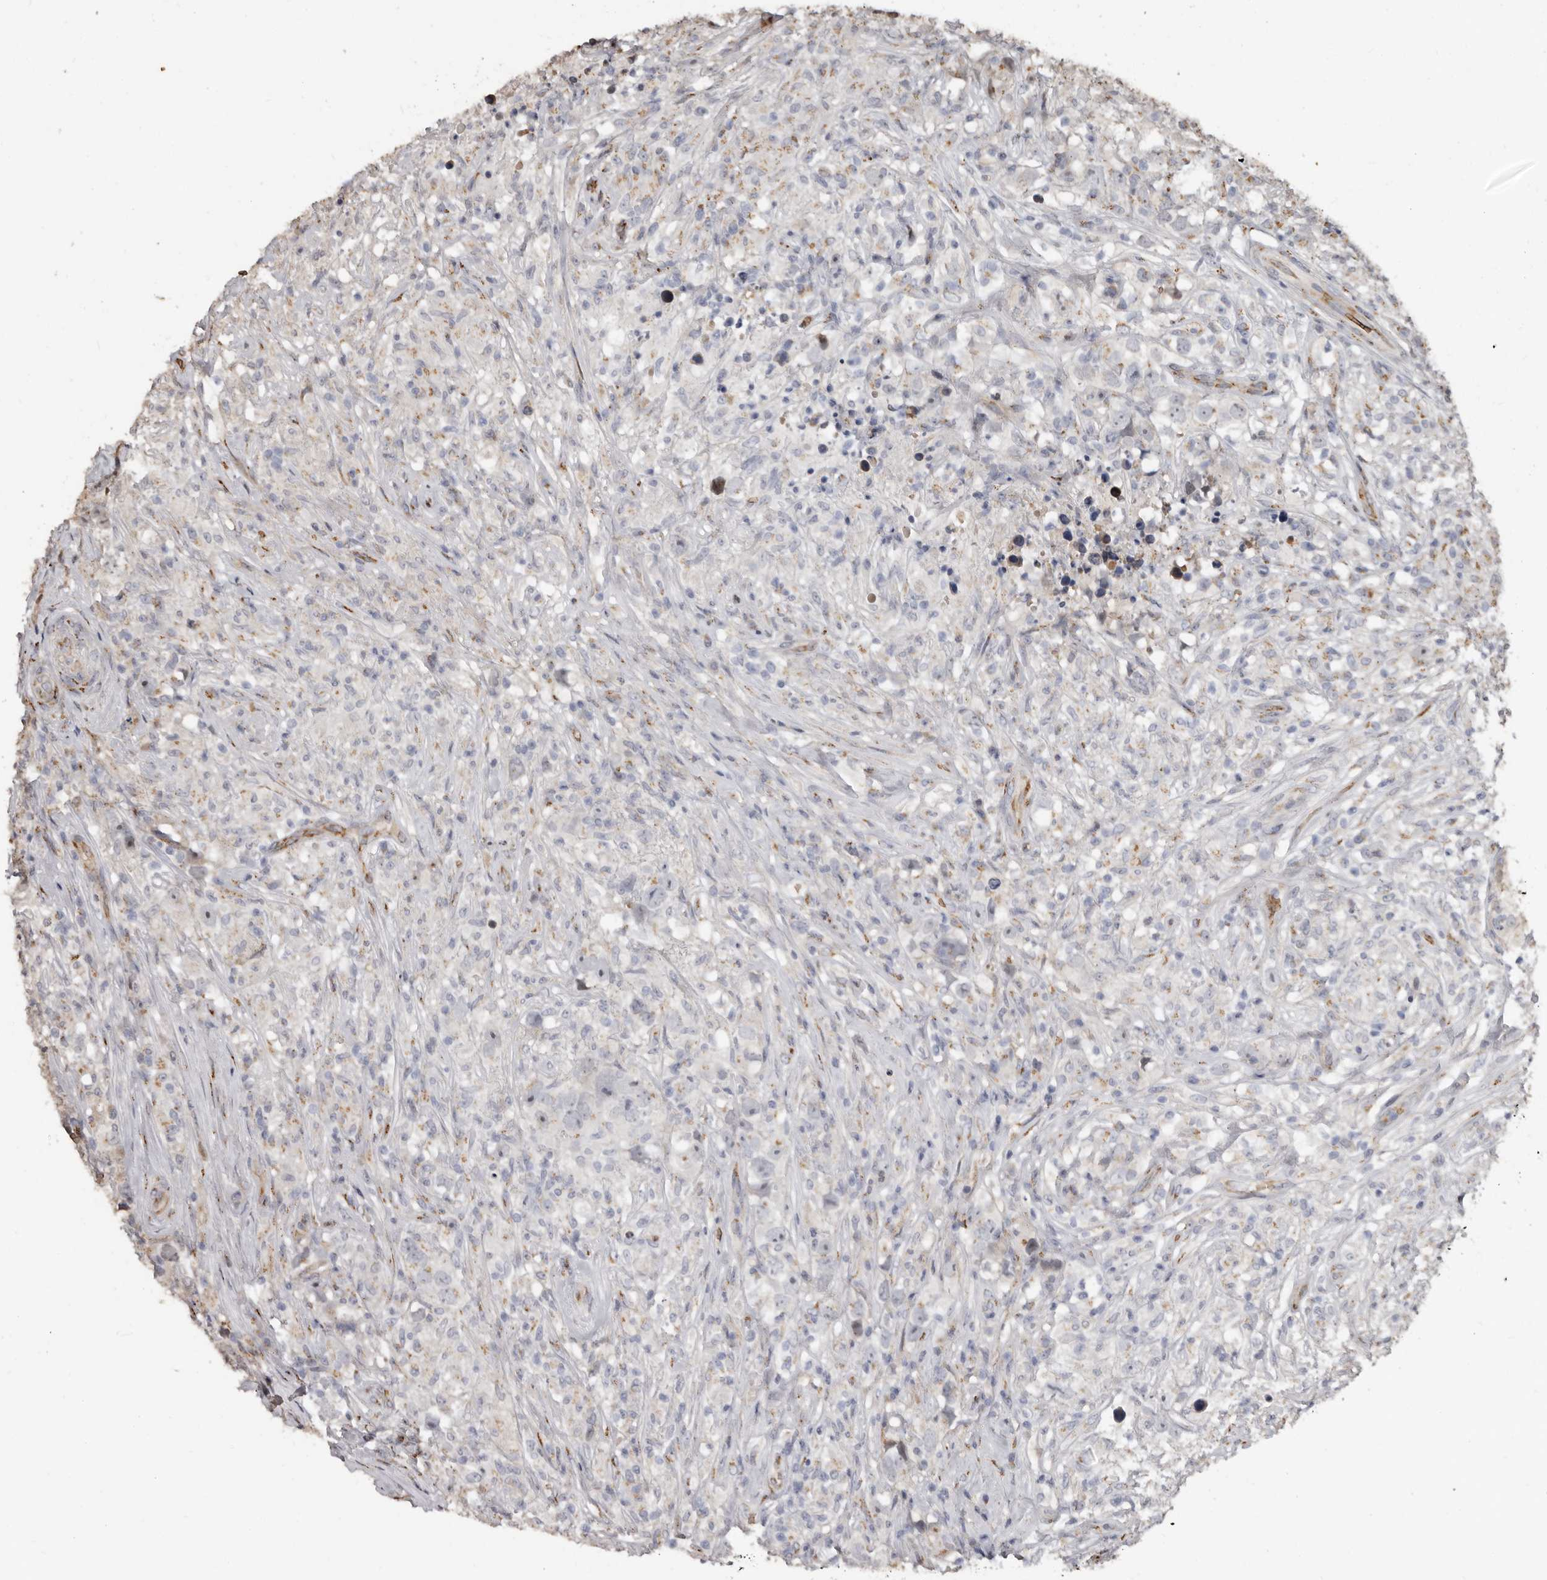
{"staining": {"intensity": "negative", "quantity": "none", "location": "none"}, "tissue": "testis cancer", "cell_type": "Tumor cells", "image_type": "cancer", "snomed": [{"axis": "morphology", "description": "Seminoma, NOS"}, {"axis": "topography", "description": "Testis"}], "caption": "The photomicrograph displays no staining of tumor cells in seminoma (testis).", "gene": "ENTREP1", "patient": {"sex": "male", "age": 49}}